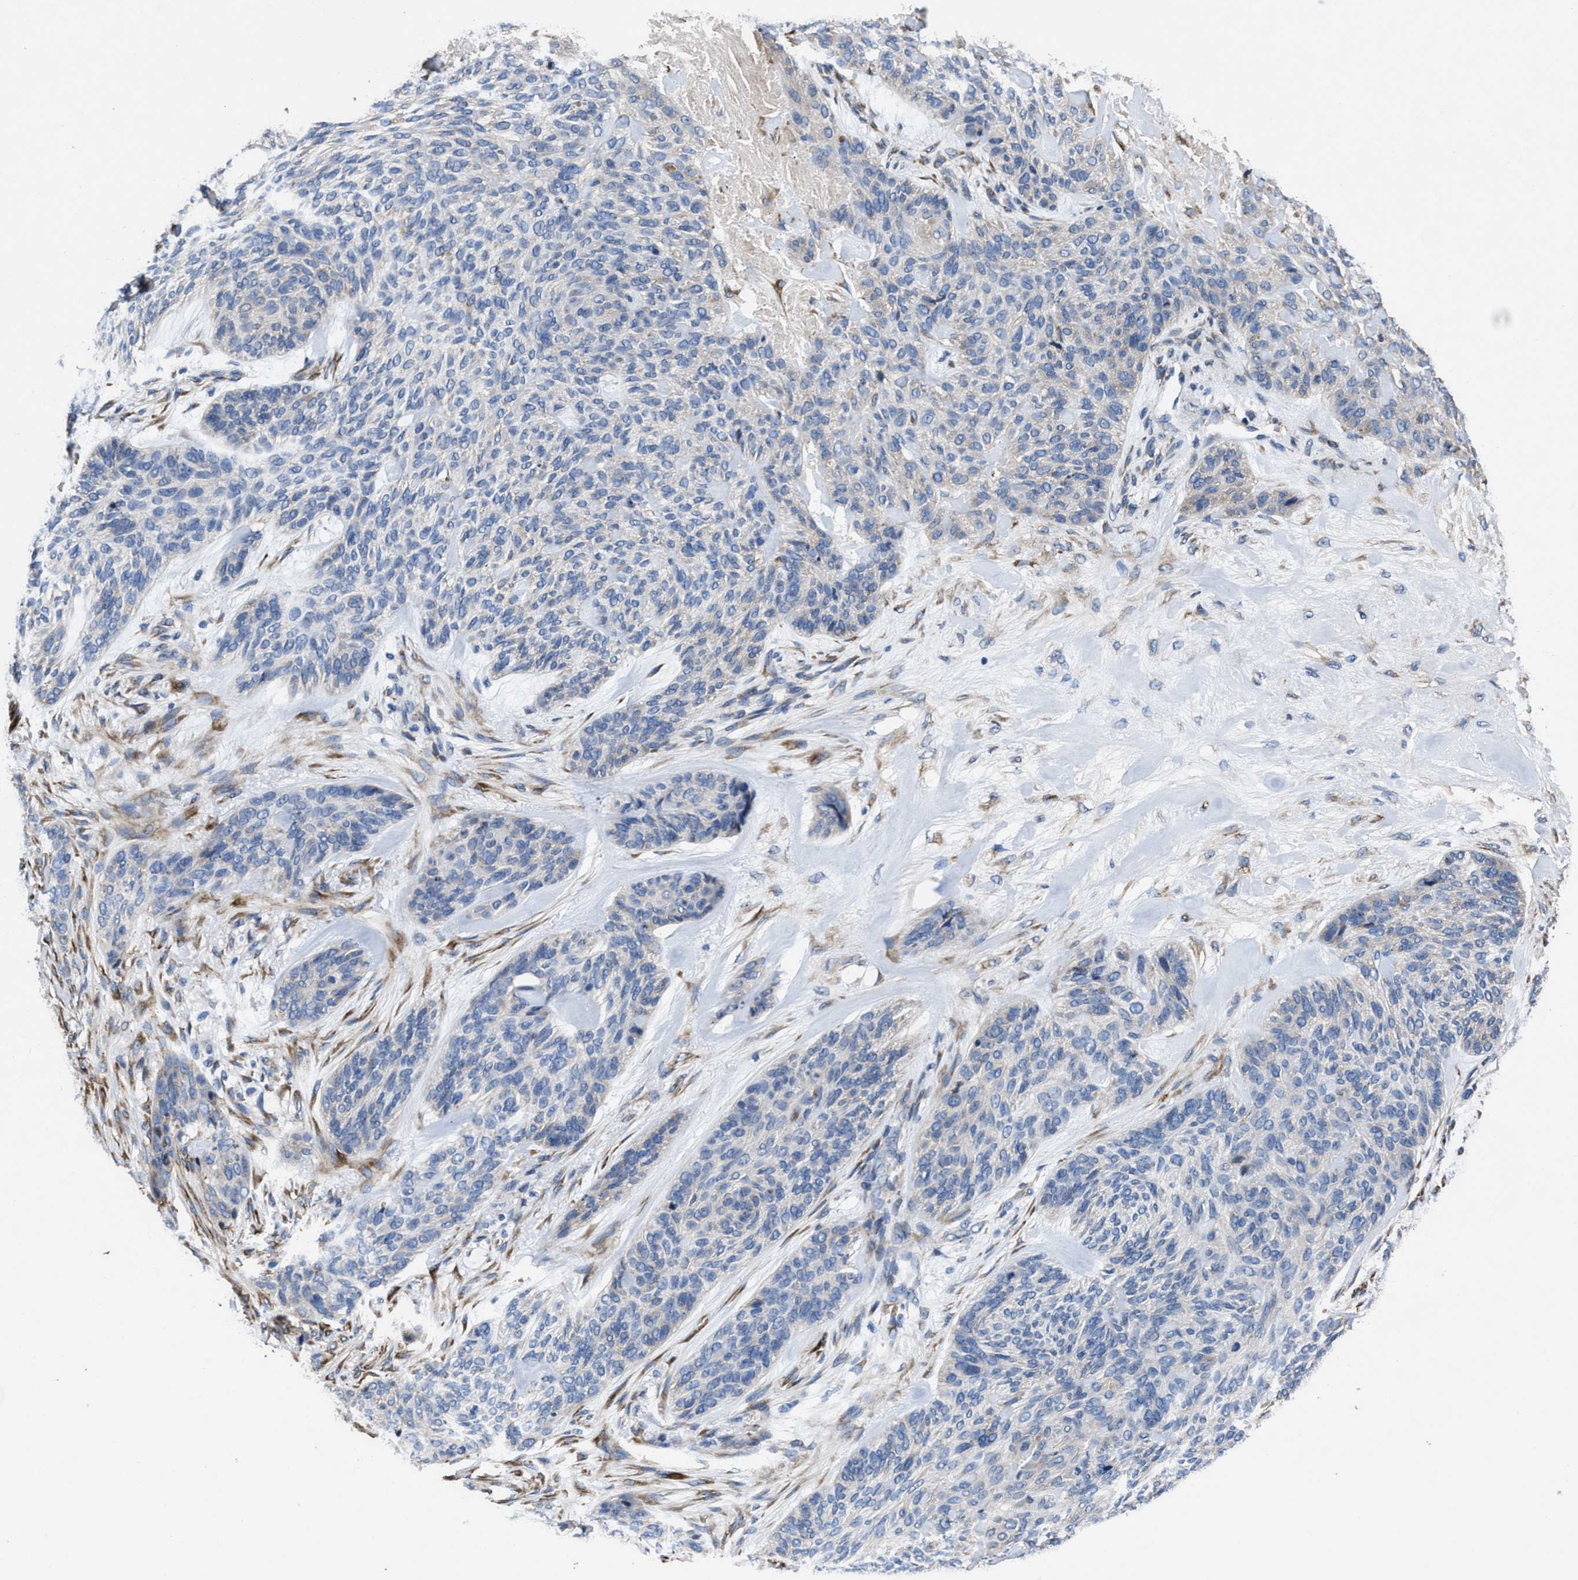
{"staining": {"intensity": "negative", "quantity": "none", "location": "none"}, "tissue": "skin cancer", "cell_type": "Tumor cells", "image_type": "cancer", "snomed": [{"axis": "morphology", "description": "Basal cell carcinoma"}, {"axis": "topography", "description": "Skin"}], "caption": "DAB immunohistochemical staining of human skin cancer (basal cell carcinoma) displays no significant staining in tumor cells. (DAB (3,3'-diaminobenzidine) immunohistochemistry (IHC) with hematoxylin counter stain).", "gene": "IDNK", "patient": {"sex": "male", "age": 55}}